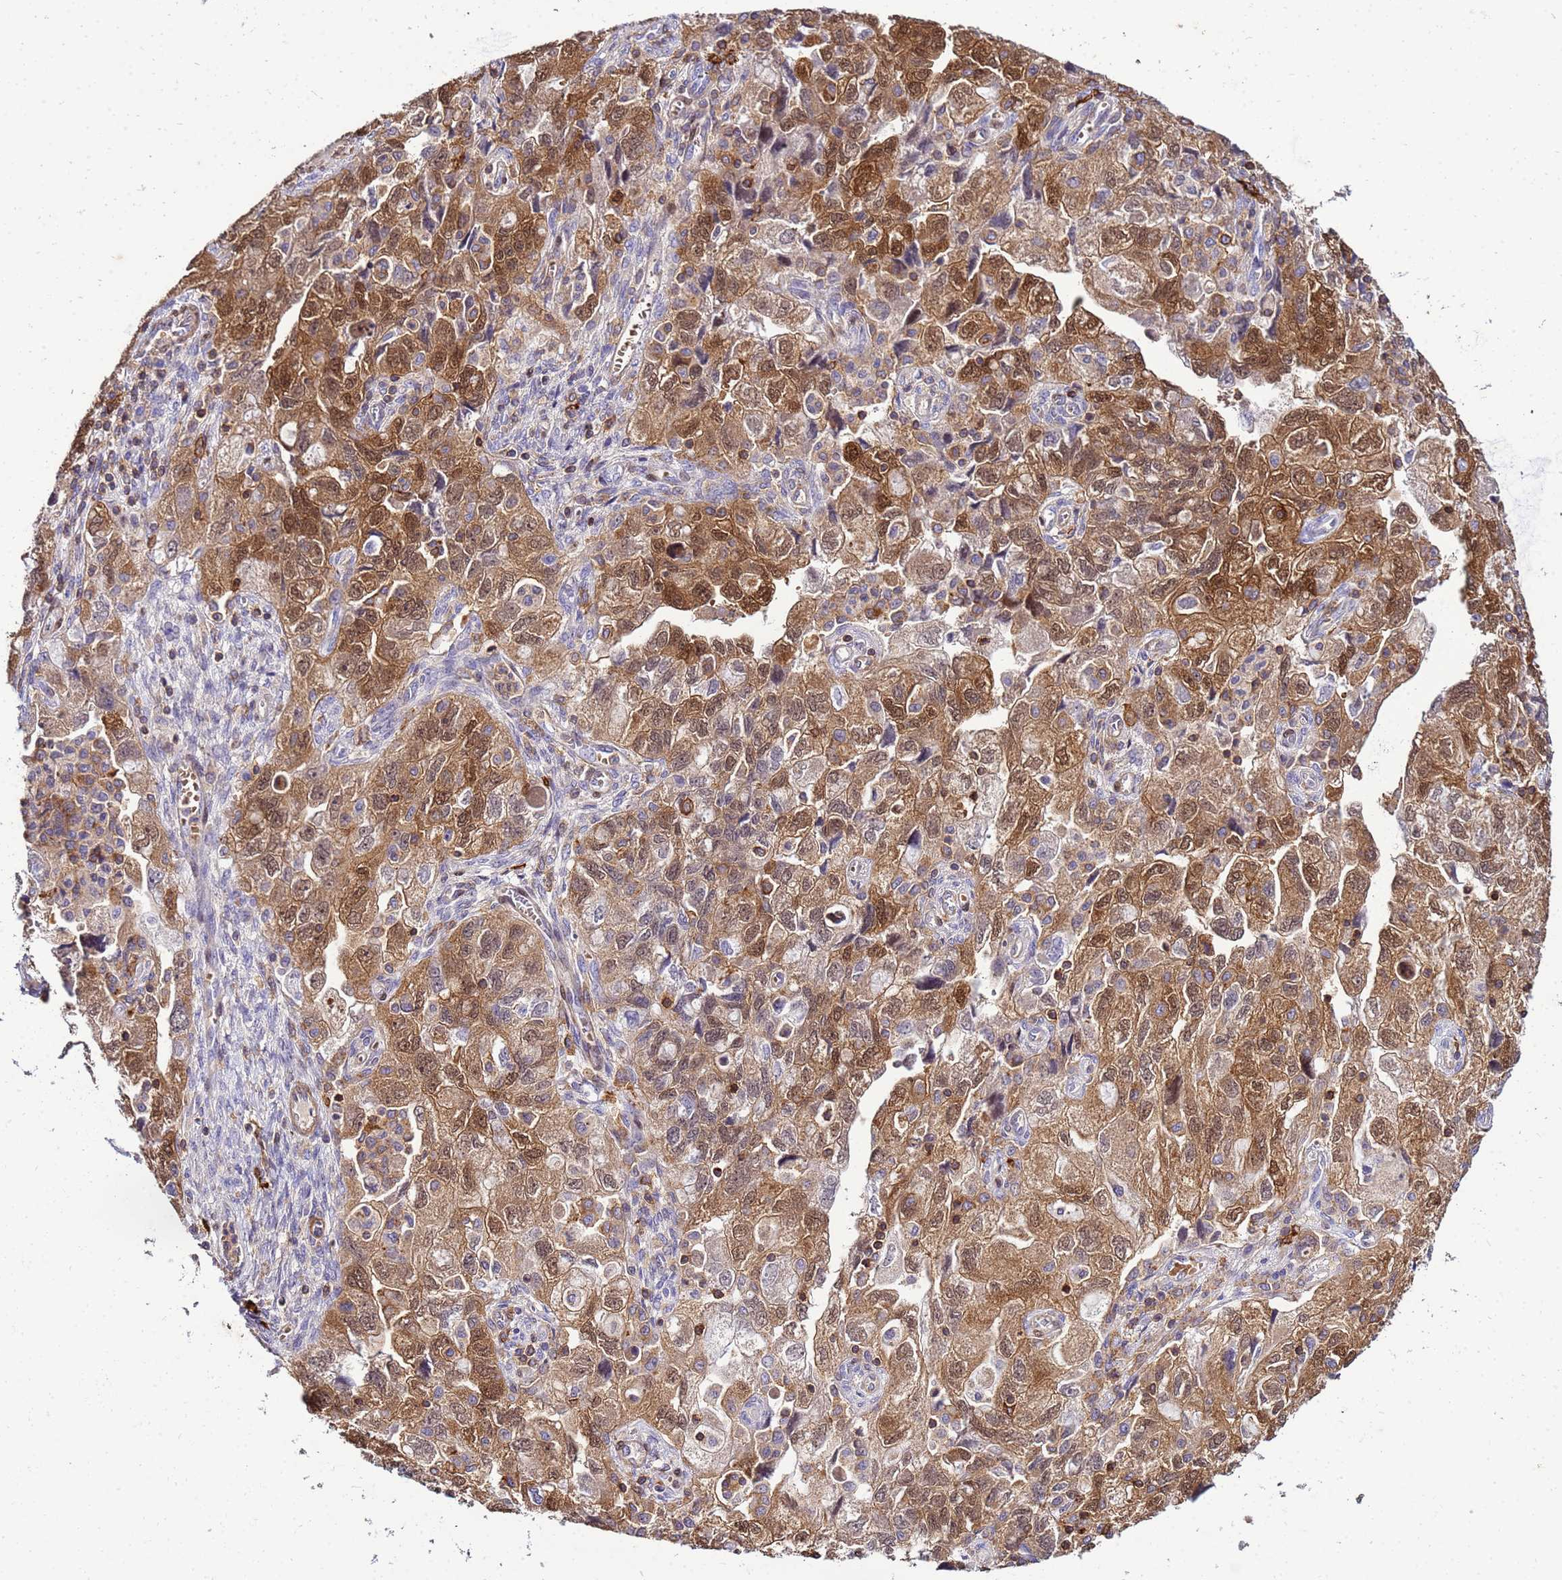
{"staining": {"intensity": "moderate", "quantity": ">75%", "location": "cytoplasmic/membranous,nuclear"}, "tissue": "ovarian cancer", "cell_type": "Tumor cells", "image_type": "cancer", "snomed": [{"axis": "morphology", "description": "Carcinoma, NOS"}, {"axis": "morphology", "description": "Cystadenocarcinoma, serous, NOS"}, {"axis": "topography", "description": "Ovary"}], "caption": "Protein expression analysis of ovarian serous cystadenocarcinoma shows moderate cytoplasmic/membranous and nuclear positivity in approximately >75% of tumor cells. The protein of interest is shown in brown color, while the nuclei are stained blue.", "gene": "DBNDD2", "patient": {"sex": "female", "age": 69}}